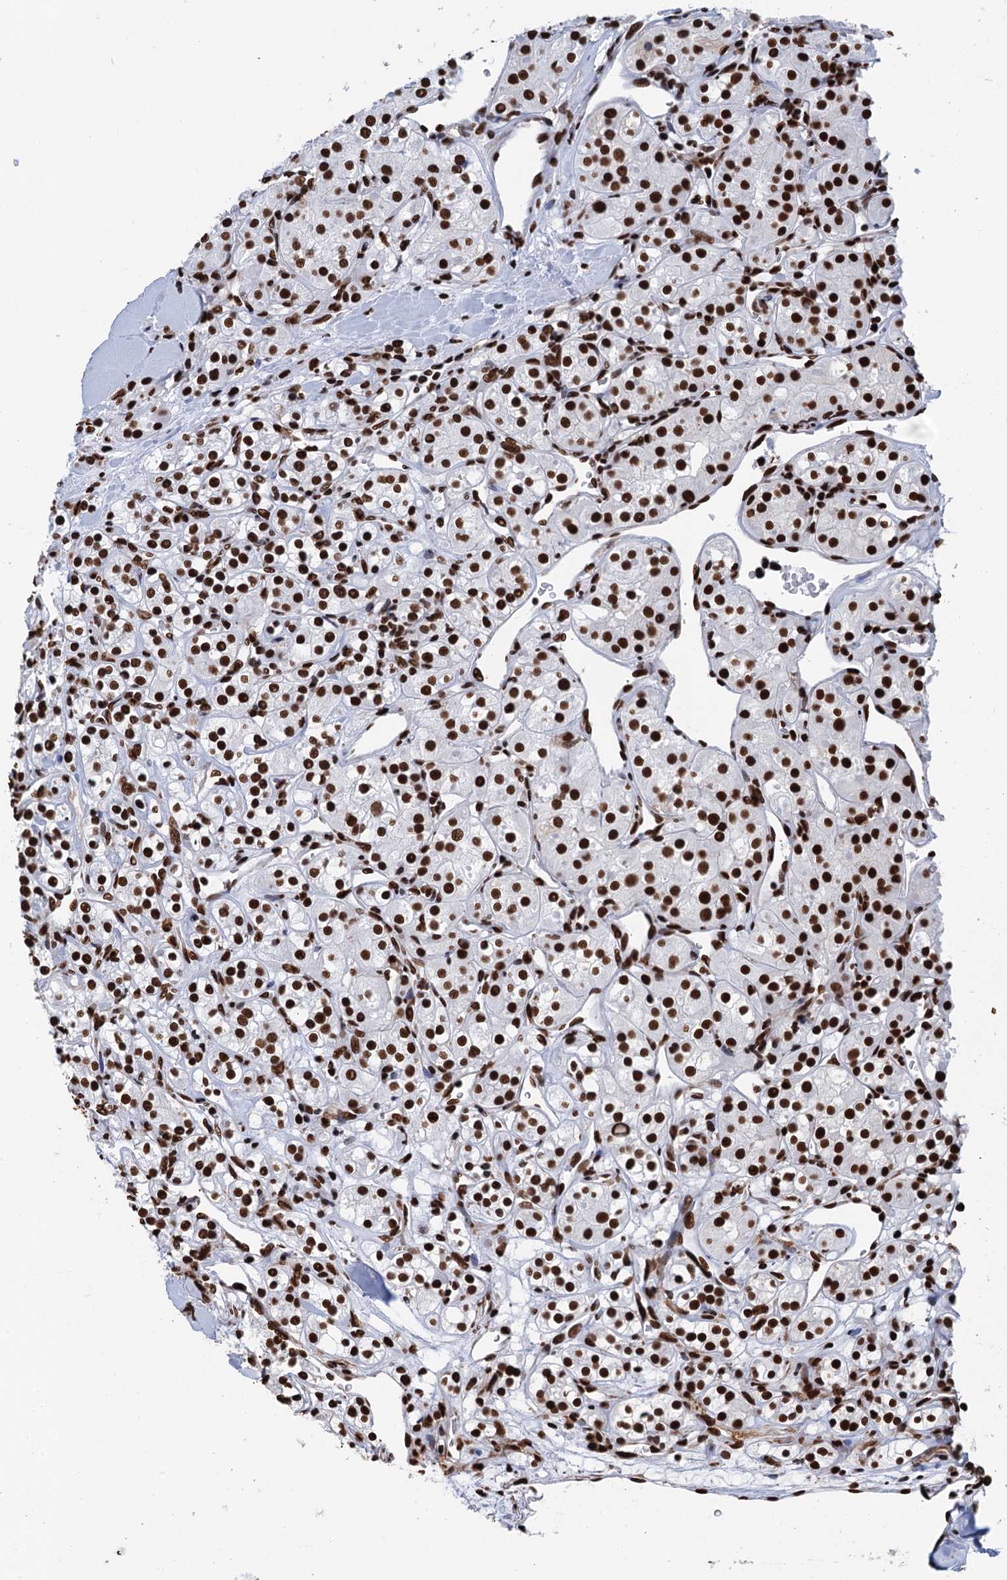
{"staining": {"intensity": "strong", "quantity": ">75%", "location": "nuclear"}, "tissue": "renal cancer", "cell_type": "Tumor cells", "image_type": "cancer", "snomed": [{"axis": "morphology", "description": "Adenocarcinoma, NOS"}, {"axis": "topography", "description": "Kidney"}], "caption": "Human renal cancer stained for a protein (brown) displays strong nuclear positive staining in approximately >75% of tumor cells.", "gene": "UBA2", "patient": {"sex": "male", "age": 77}}